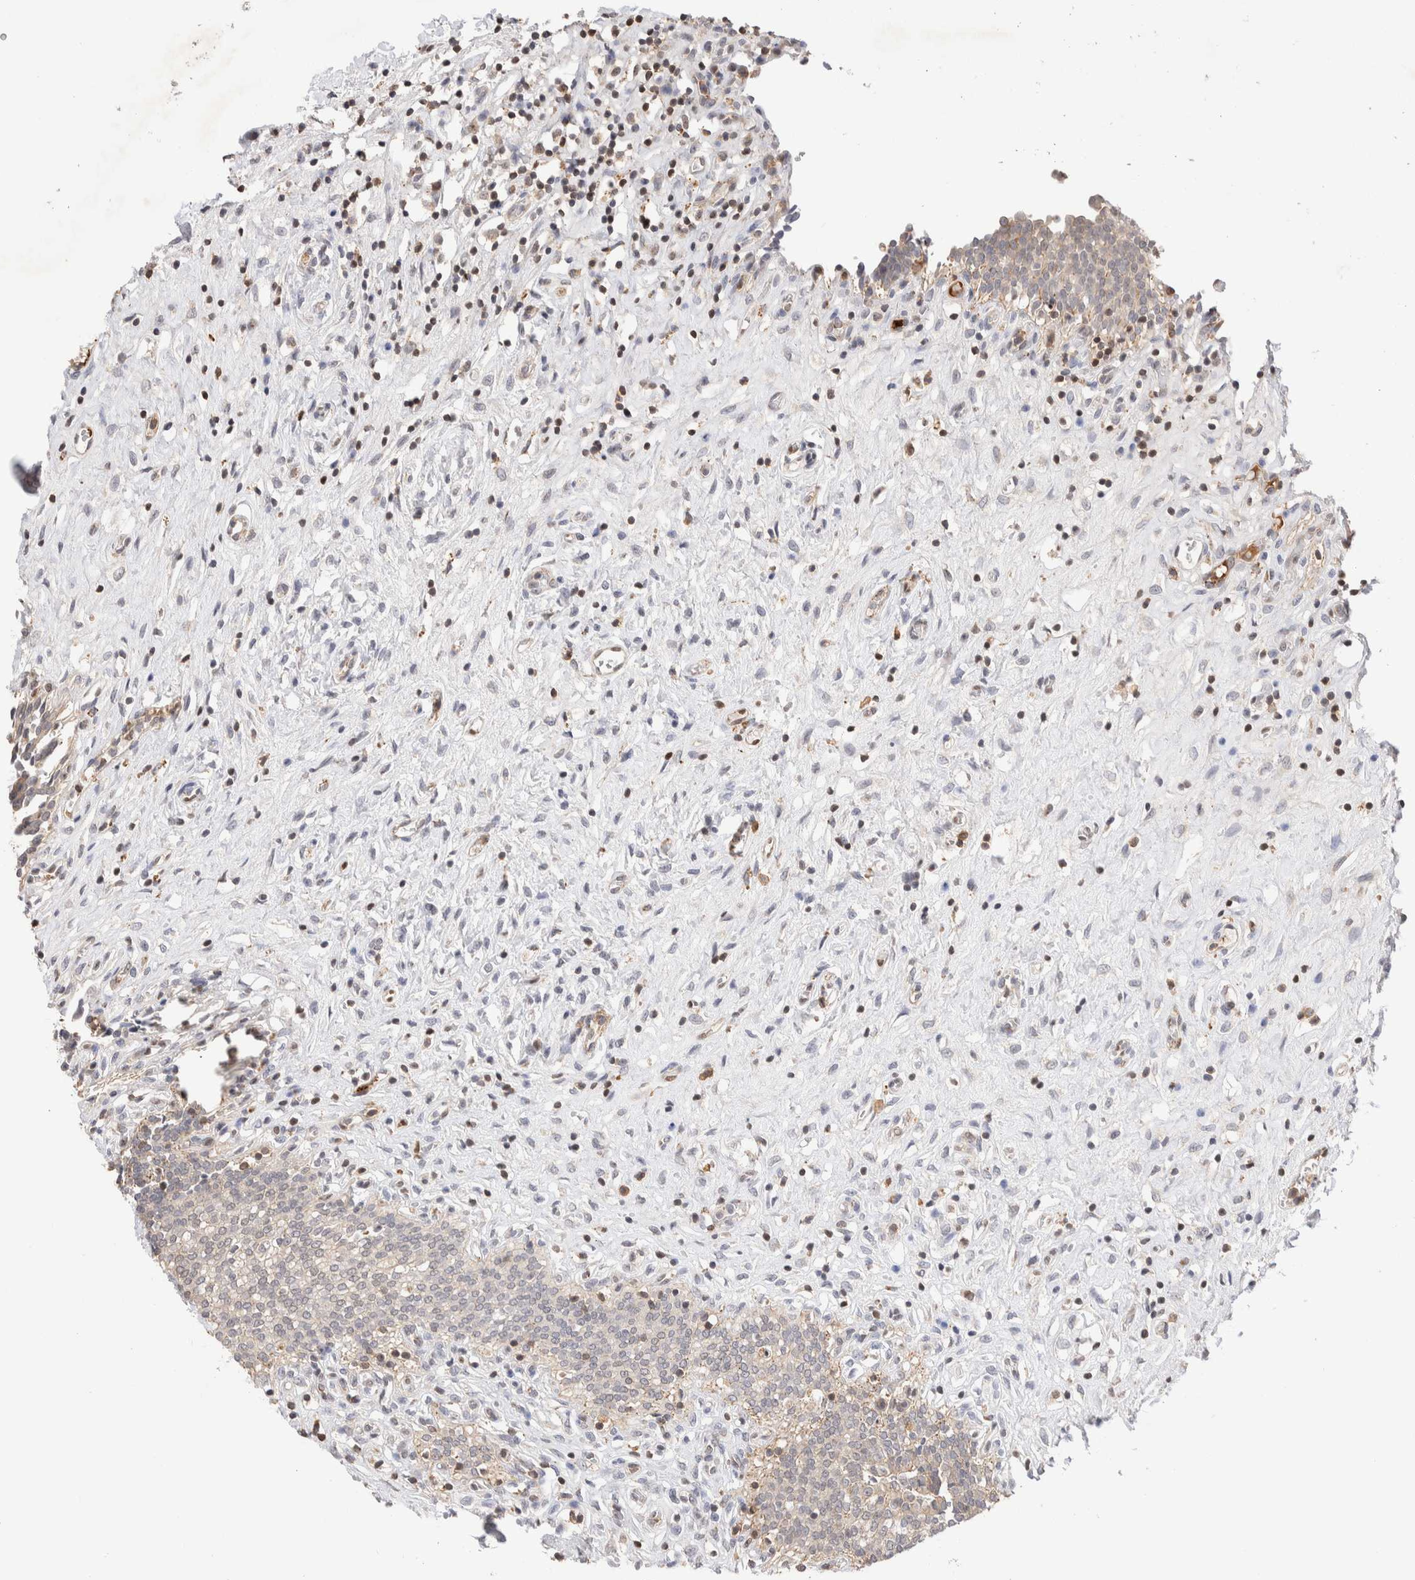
{"staining": {"intensity": "weak", "quantity": "25%-75%", "location": "cytoplasmic/membranous"}, "tissue": "urinary bladder", "cell_type": "Urothelial cells", "image_type": "normal", "snomed": [{"axis": "morphology", "description": "Urothelial carcinoma, High grade"}, {"axis": "topography", "description": "Urinary bladder"}], "caption": "Immunohistochemistry micrograph of normal human urinary bladder stained for a protein (brown), which shows low levels of weak cytoplasmic/membranous expression in approximately 25%-75% of urothelial cells.", "gene": "NSMAF", "patient": {"sex": "male", "age": 46}}